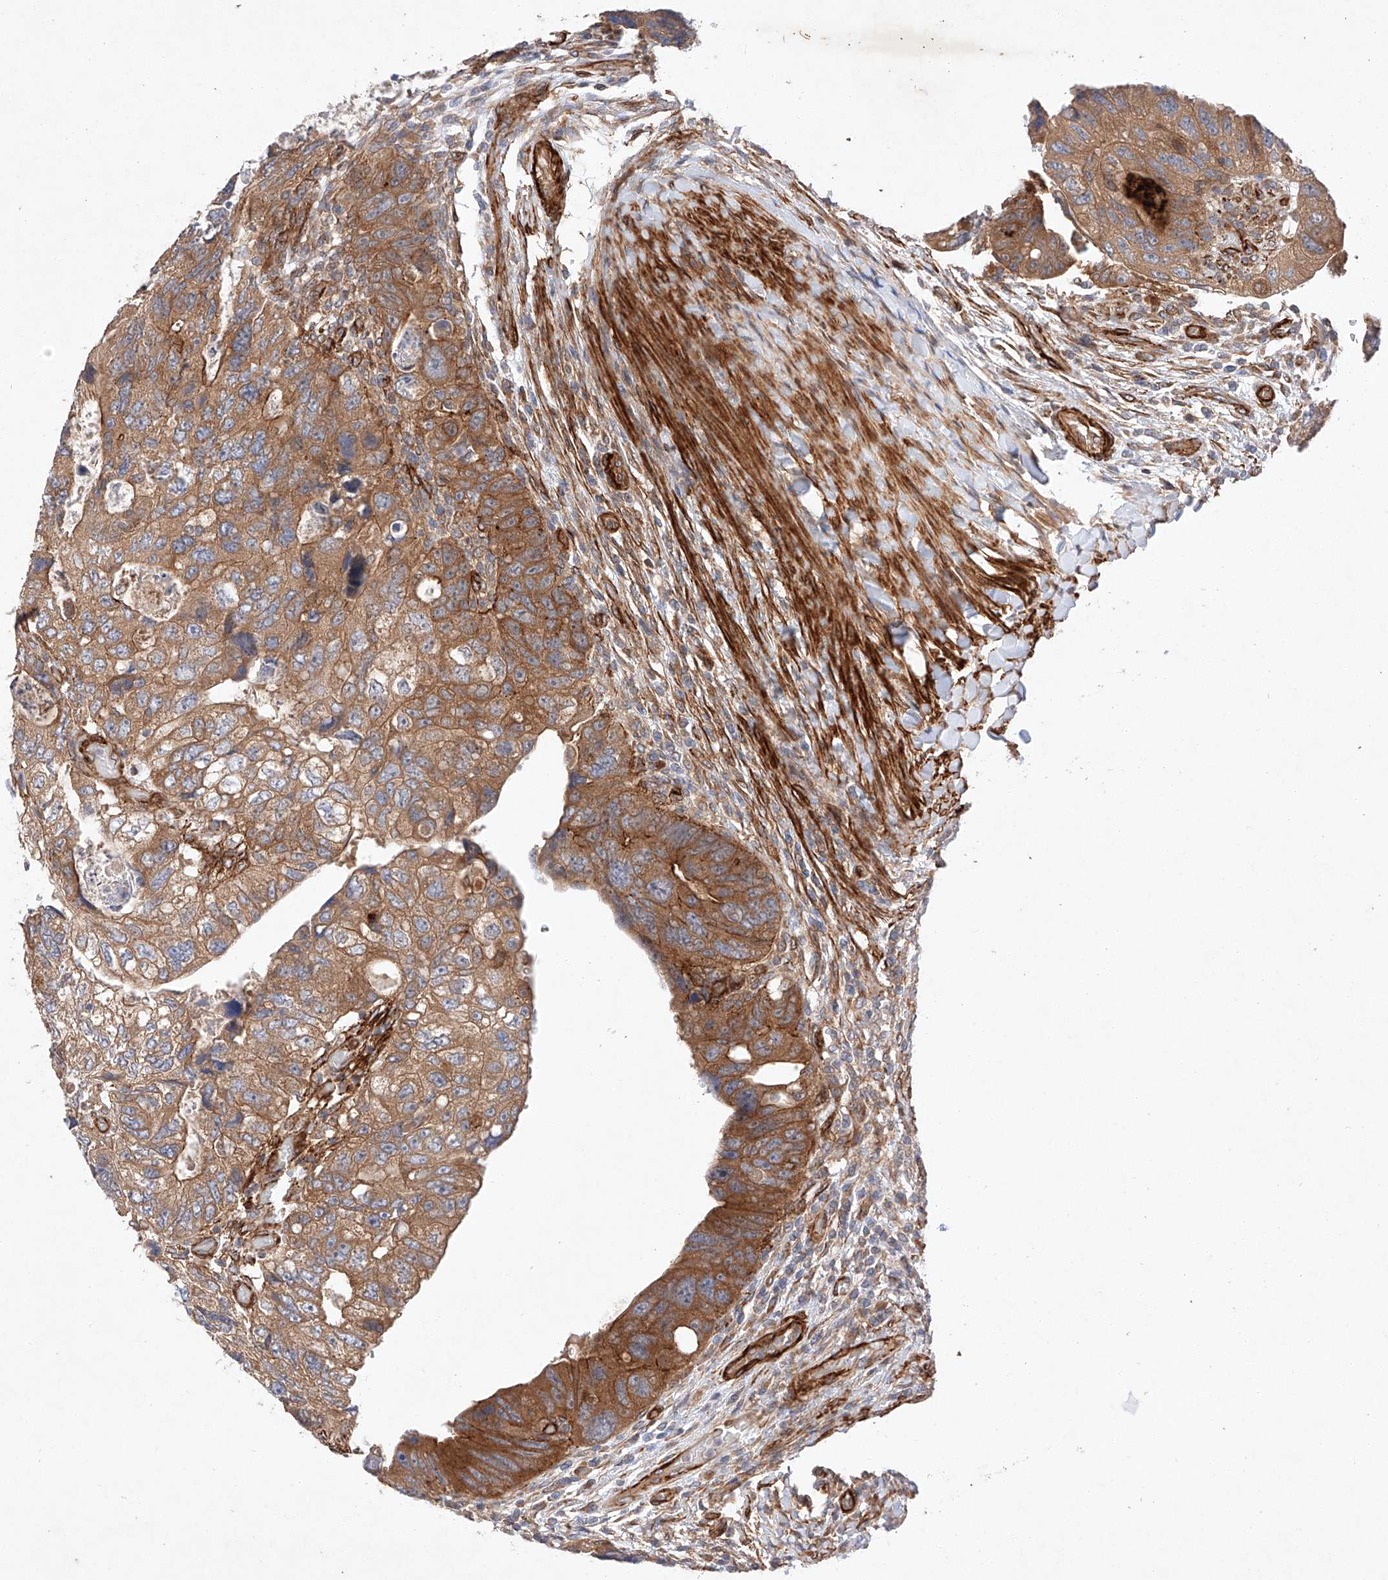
{"staining": {"intensity": "moderate", "quantity": ">75%", "location": "cytoplasmic/membranous"}, "tissue": "colorectal cancer", "cell_type": "Tumor cells", "image_type": "cancer", "snomed": [{"axis": "morphology", "description": "Adenocarcinoma, NOS"}, {"axis": "topography", "description": "Rectum"}], "caption": "Protein staining of colorectal cancer (adenocarcinoma) tissue displays moderate cytoplasmic/membranous expression in about >75% of tumor cells.", "gene": "RAB23", "patient": {"sex": "male", "age": 59}}